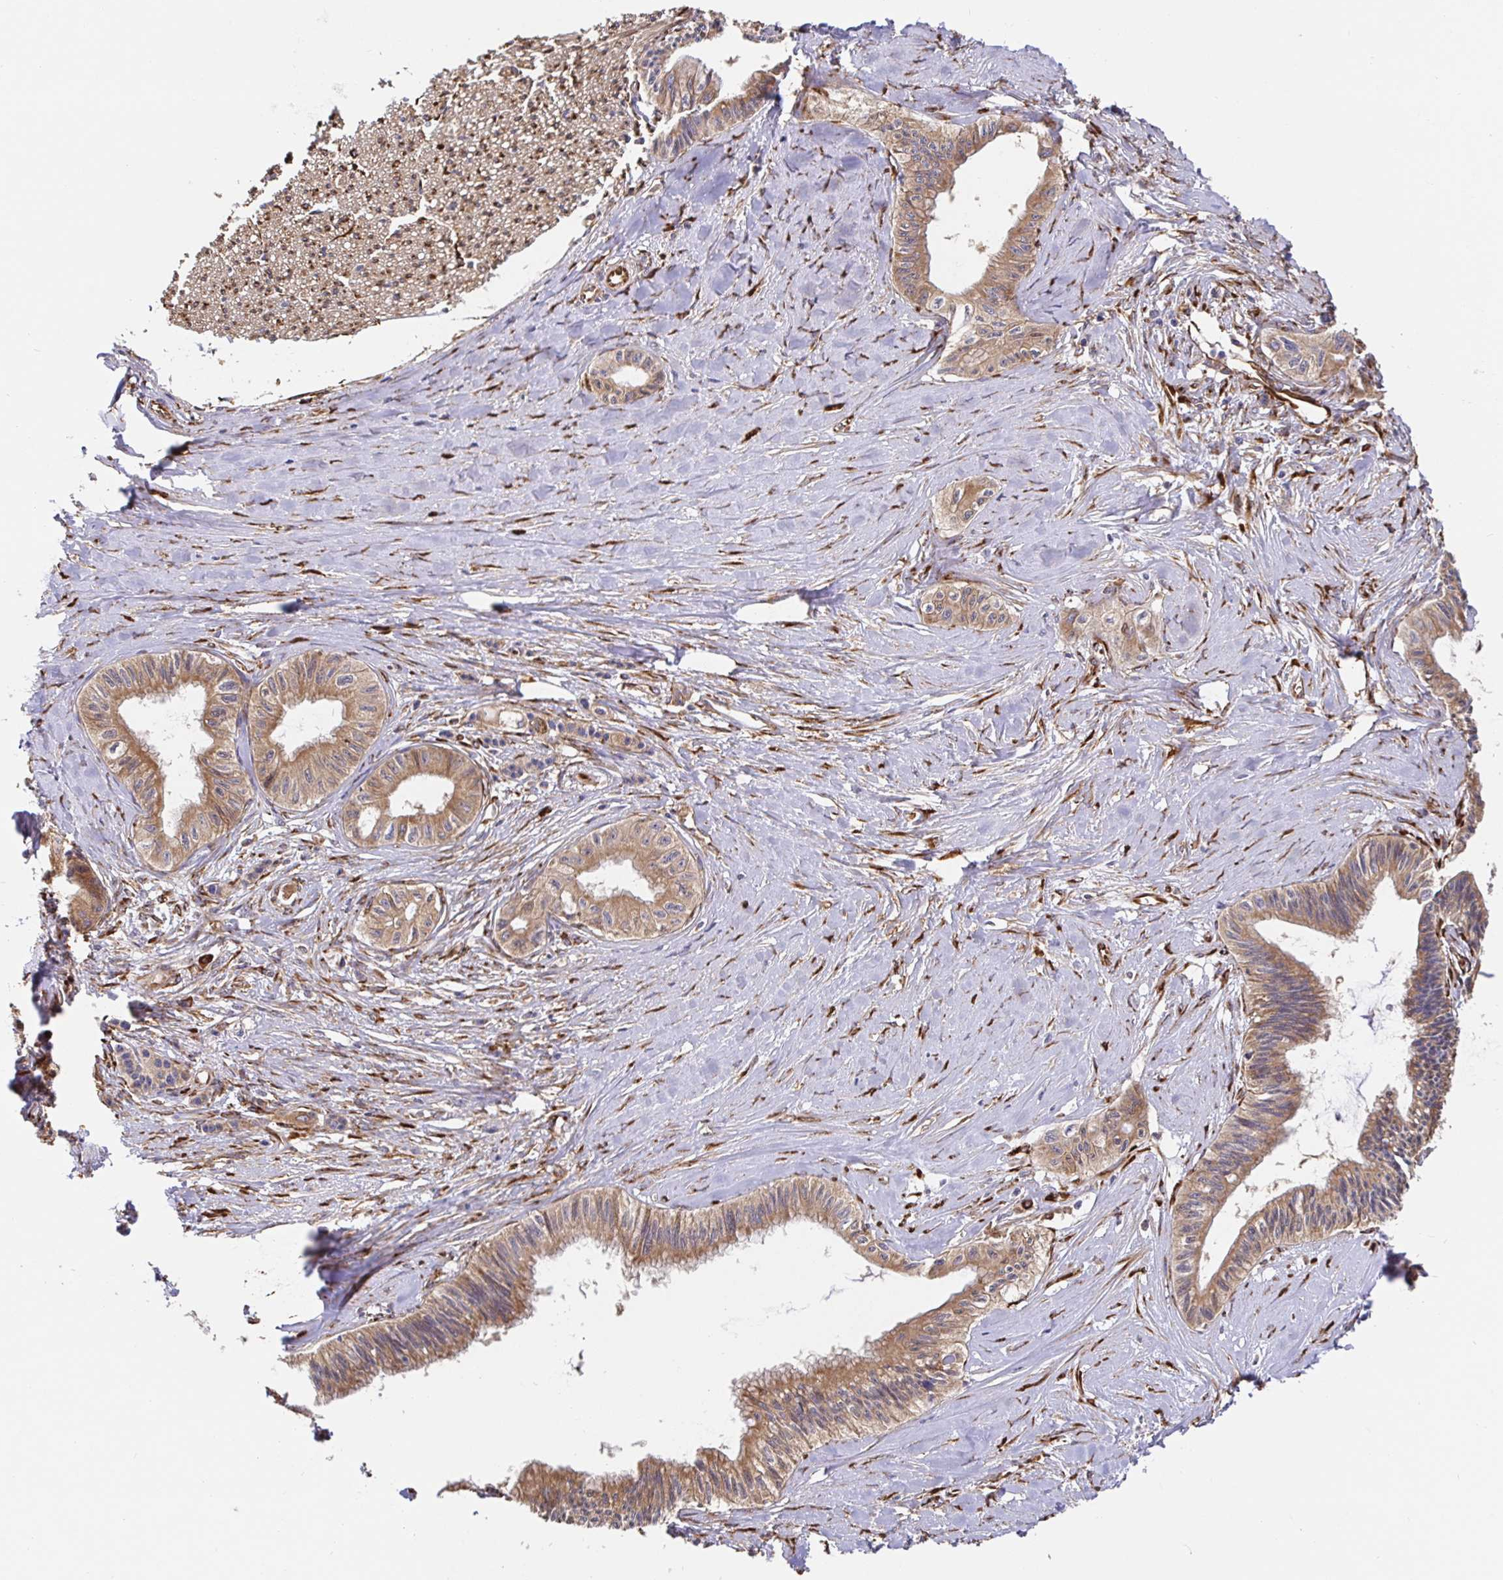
{"staining": {"intensity": "moderate", "quantity": ">75%", "location": "cytoplasmic/membranous"}, "tissue": "pancreatic cancer", "cell_type": "Tumor cells", "image_type": "cancer", "snomed": [{"axis": "morphology", "description": "Adenocarcinoma, NOS"}, {"axis": "topography", "description": "Pancreas"}], "caption": "Protein analysis of adenocarcinoma (pancreatic) tissue demonstrates moderate cytoplasmic/membranous staining in about >75% of tumor cells.", "gene": "MAOA", "patient": {"sex": "male", "age": 71}}